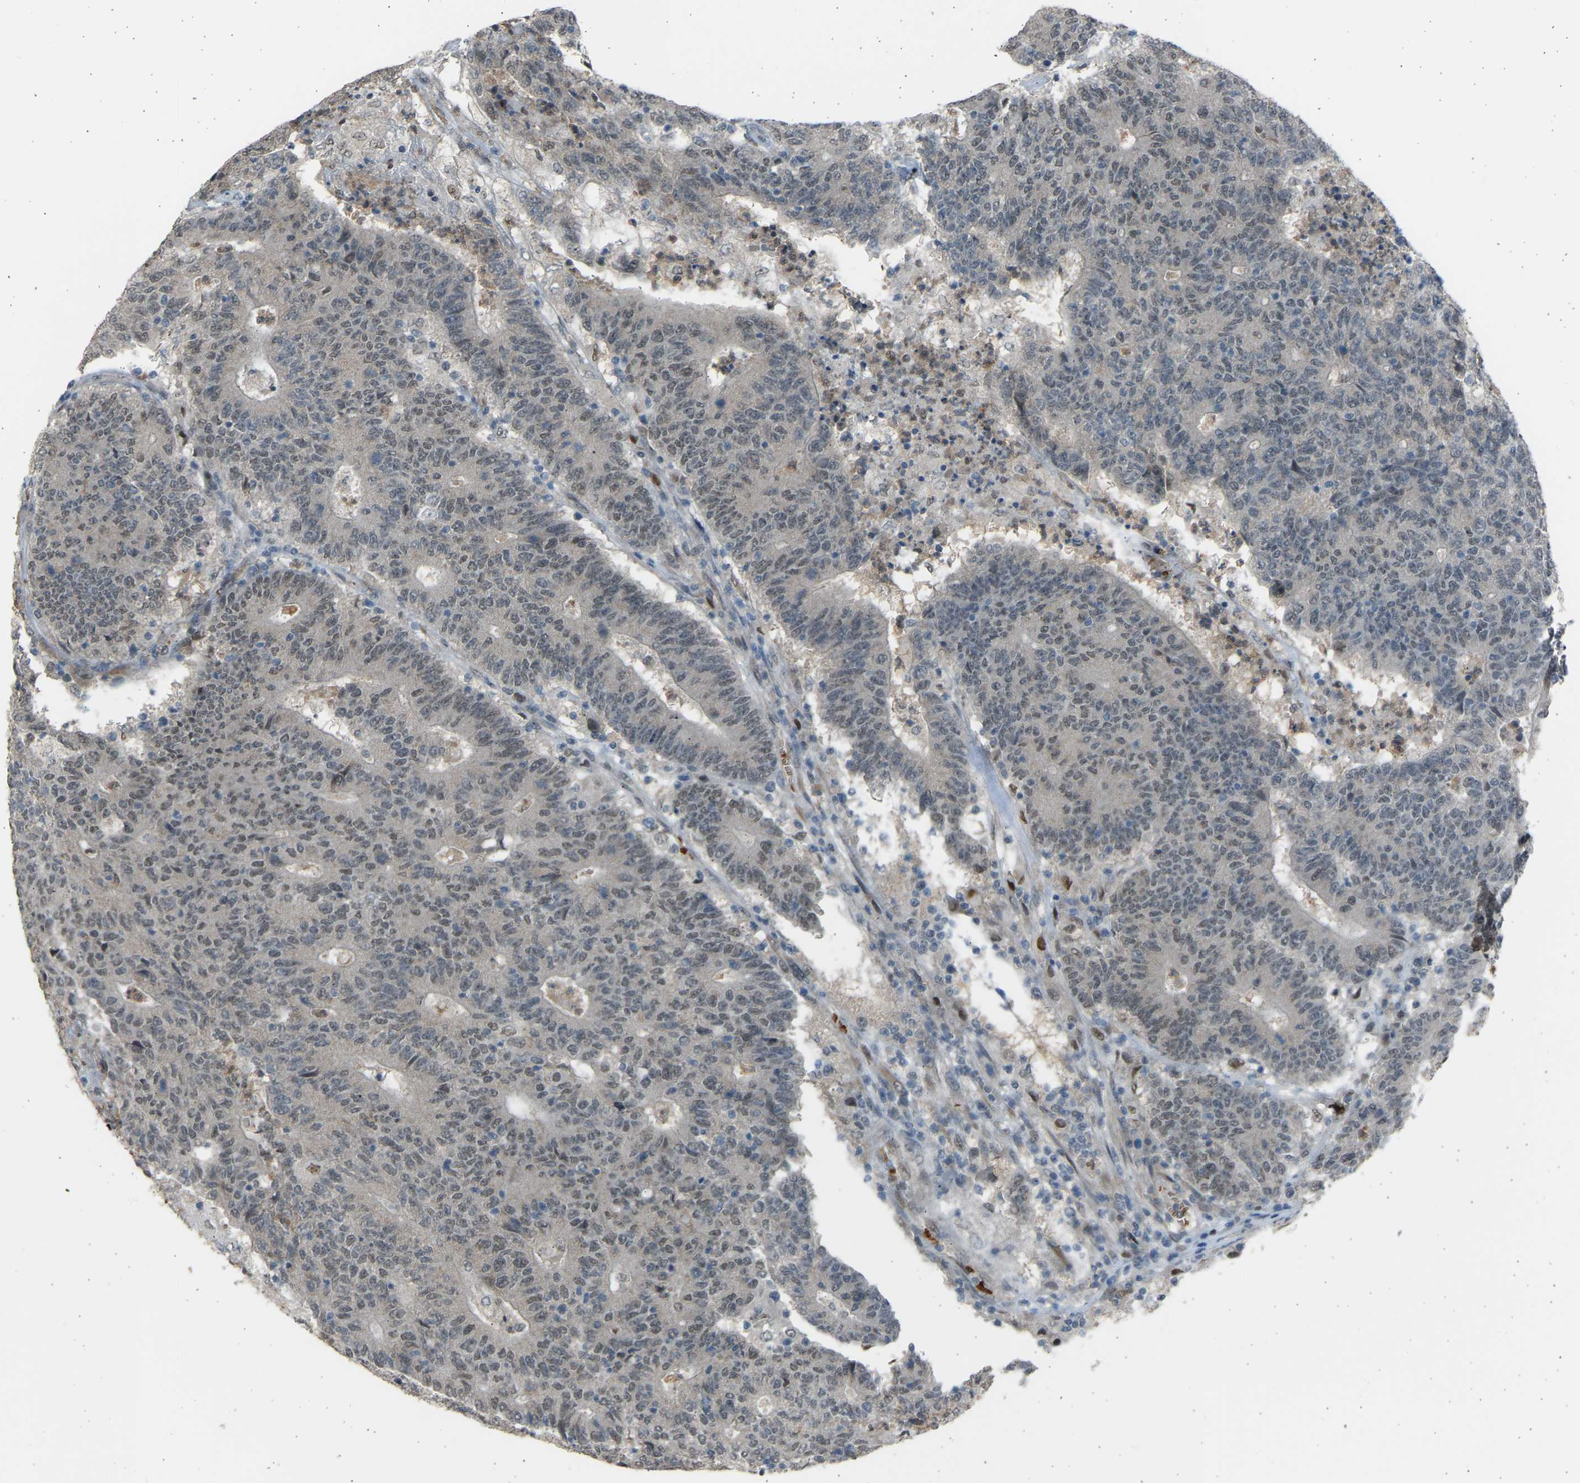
{"staining": {"intensity": "weak", "quantity": "25%-75%", "location": "nuclear"}, "tissue": "colorectal cancer", "cell_type": "Tumor cells", "image_type": "cancer", "snomed": [{"axis": "morphology", "description": "Normal tissue, NOS"}, {"axis": "morphology", "description": "Adenocarcinoma, NOS"}, {"axis": "topography", "description": "Colon"}], "caption": "Immunohistochemical staining of human colorectal adenocarcinoma shows low levels of weak nuclear protein staining in approximately 25%-75% of tumor cells. Using DAB (3,3'-diaminobenzidine) (brown) and hematoxylin (blue) stains, captured at high magnification using brightfield microscopy.", "gene": "BIRC2", "patient": {"sex": "female", "age": 75}}